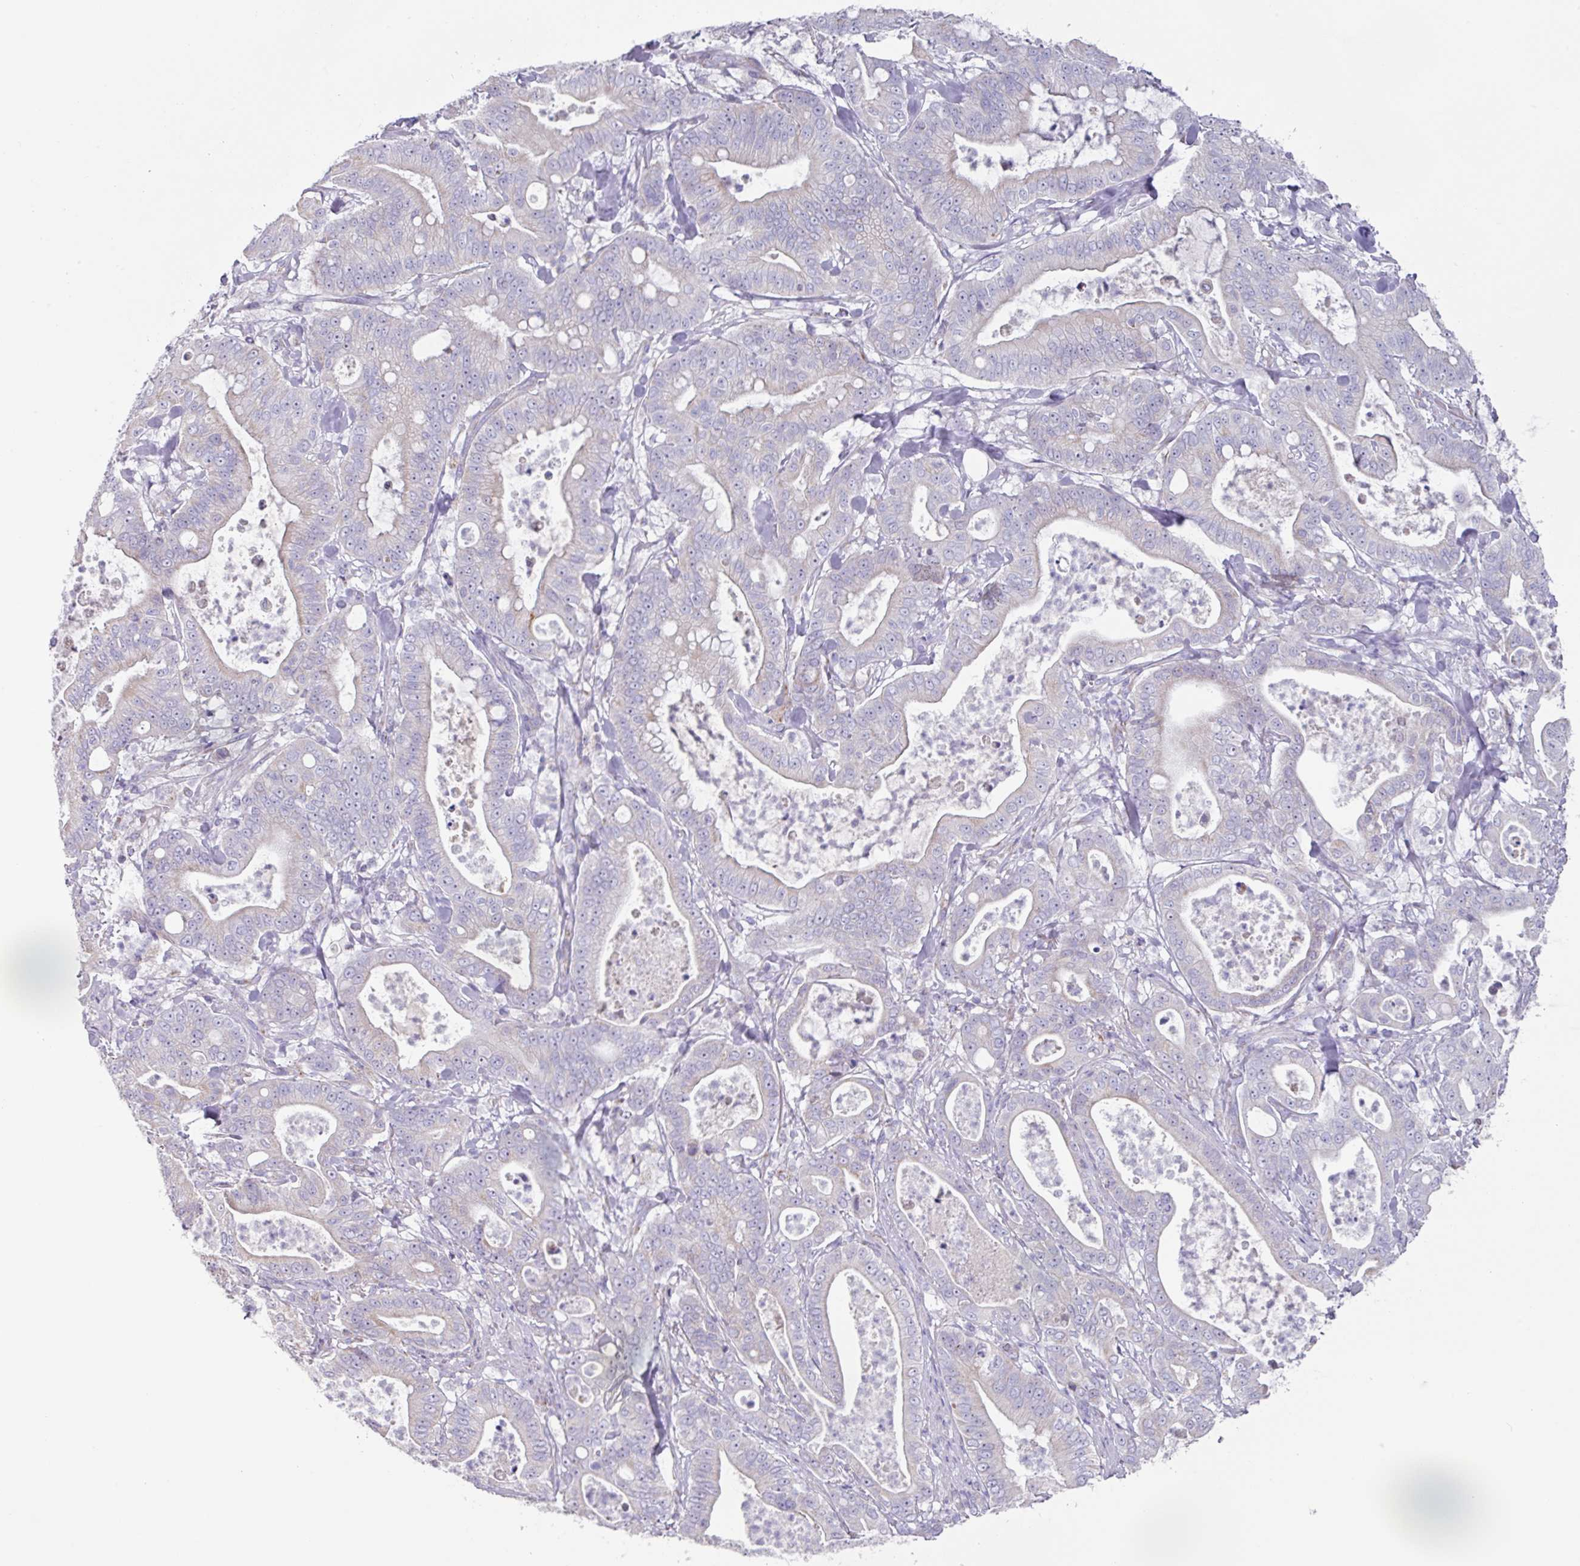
{"staining": {"intensity": "negative", "quantity": "none", "location": "none"}, "tissue": "pancreatic cancer", "cell_type": "Tumor cells", "image_type": "cancer", "snomed": [{"axis": "morphology", "description": "Adenocarcinoma, NOS"}, {"axis": "topography", "description": "Pancreas"}], "caption": "Immunohistochemistry of adenocarcinoma (pancreatic) exhibits no positivity in tumor cells.", "gene": "MT-ND4", "patient": {"sex": "male", "age": 71}}